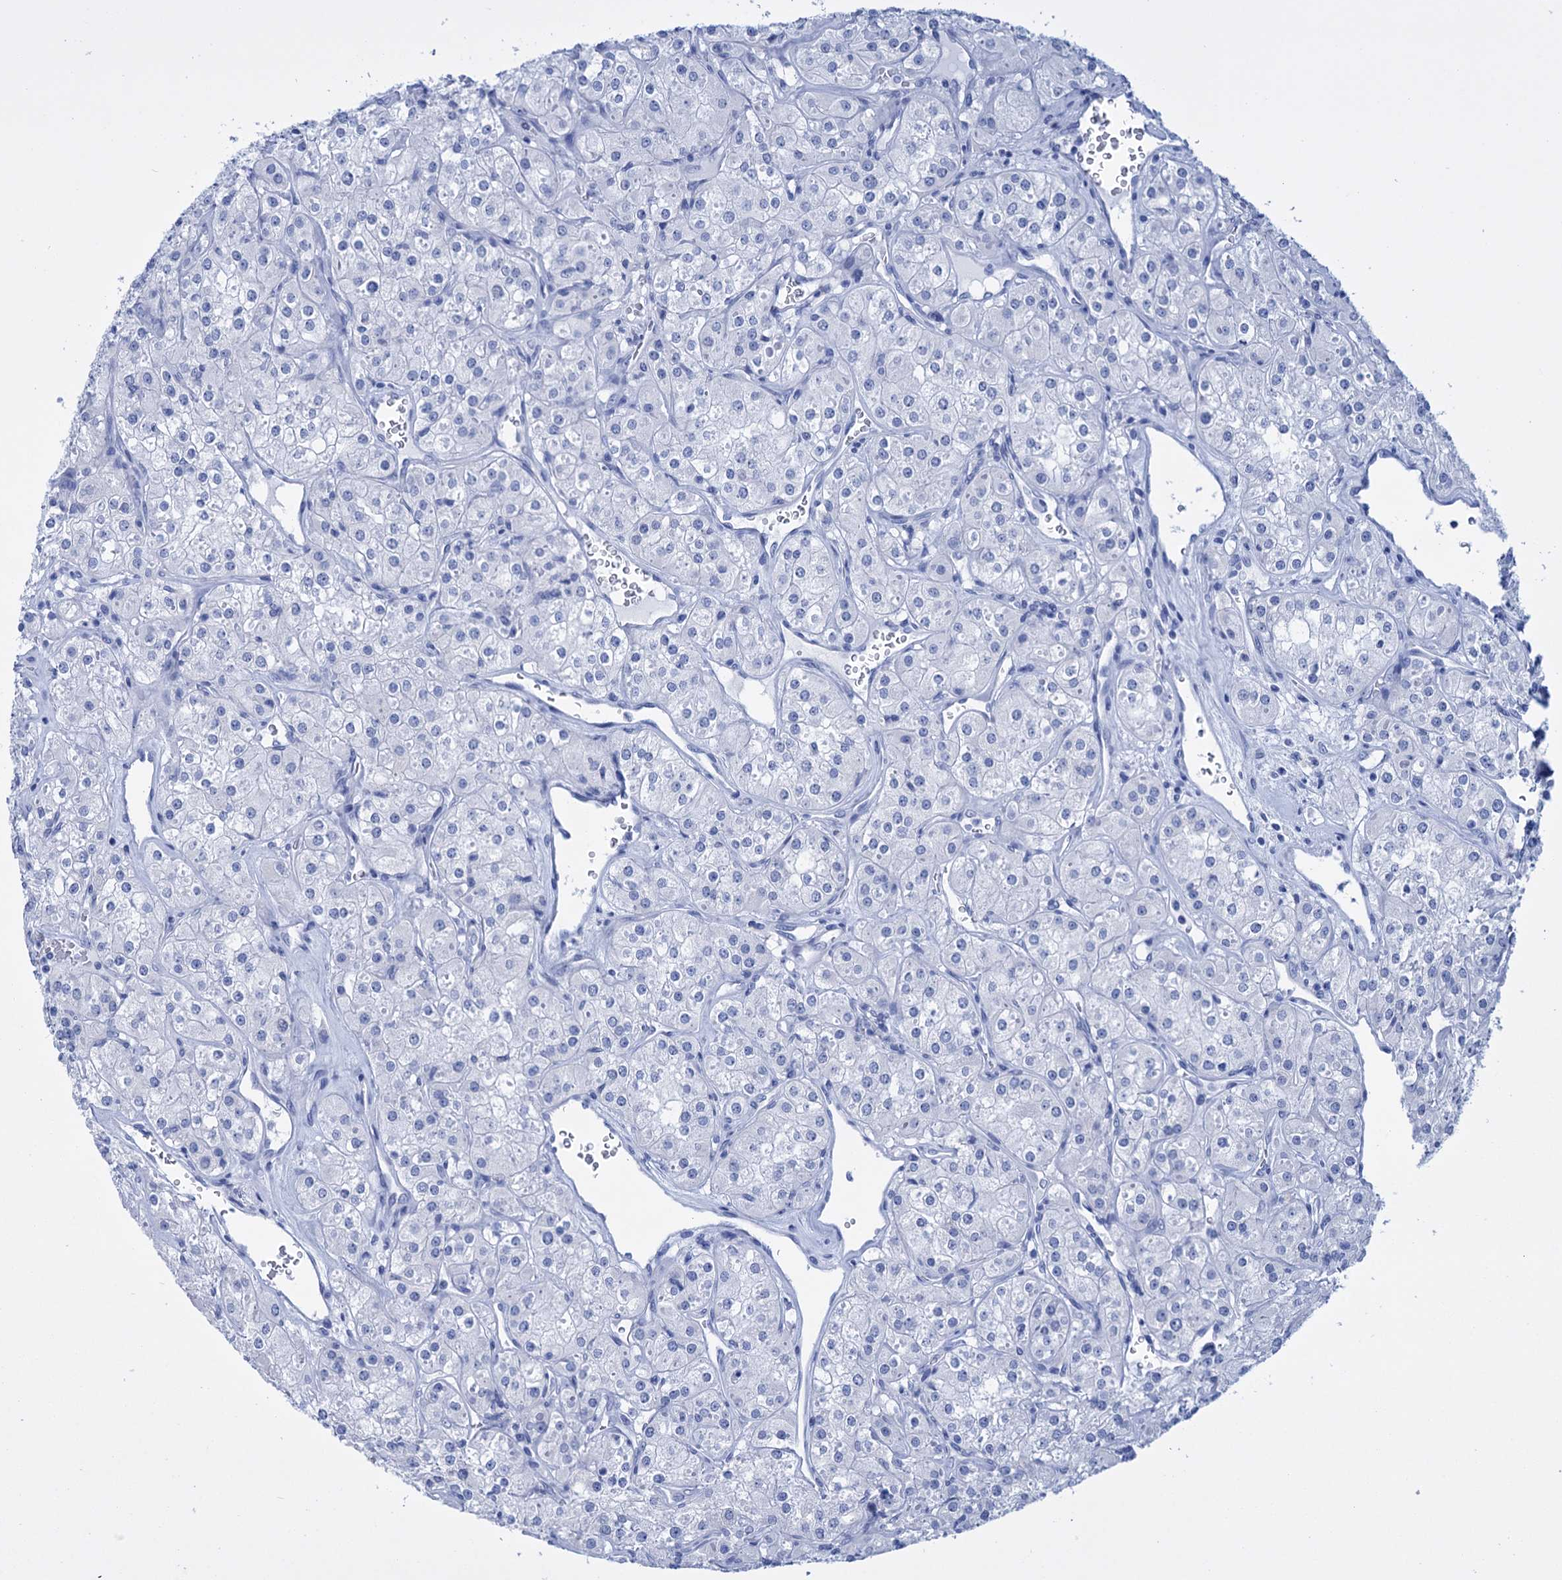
{"staining": {"intensity": "negative", "quantity": "none", "location": "none"}, "tissue": "renal cancer", "cell_type": "Tumor cells", "image_type": "cancer", "snomed": [{"axis": "morphology", "description": "Adenocarcinoma, NOS"}, {"axis": "topography", "description": "Kidney"}], "caption": "Photomicrograph shows no protein positivity in tumor cells of adenocarcinoma (renal) tissue.", "gene": "FBXW12", "patient": {"sex": "male", "age": 77}}